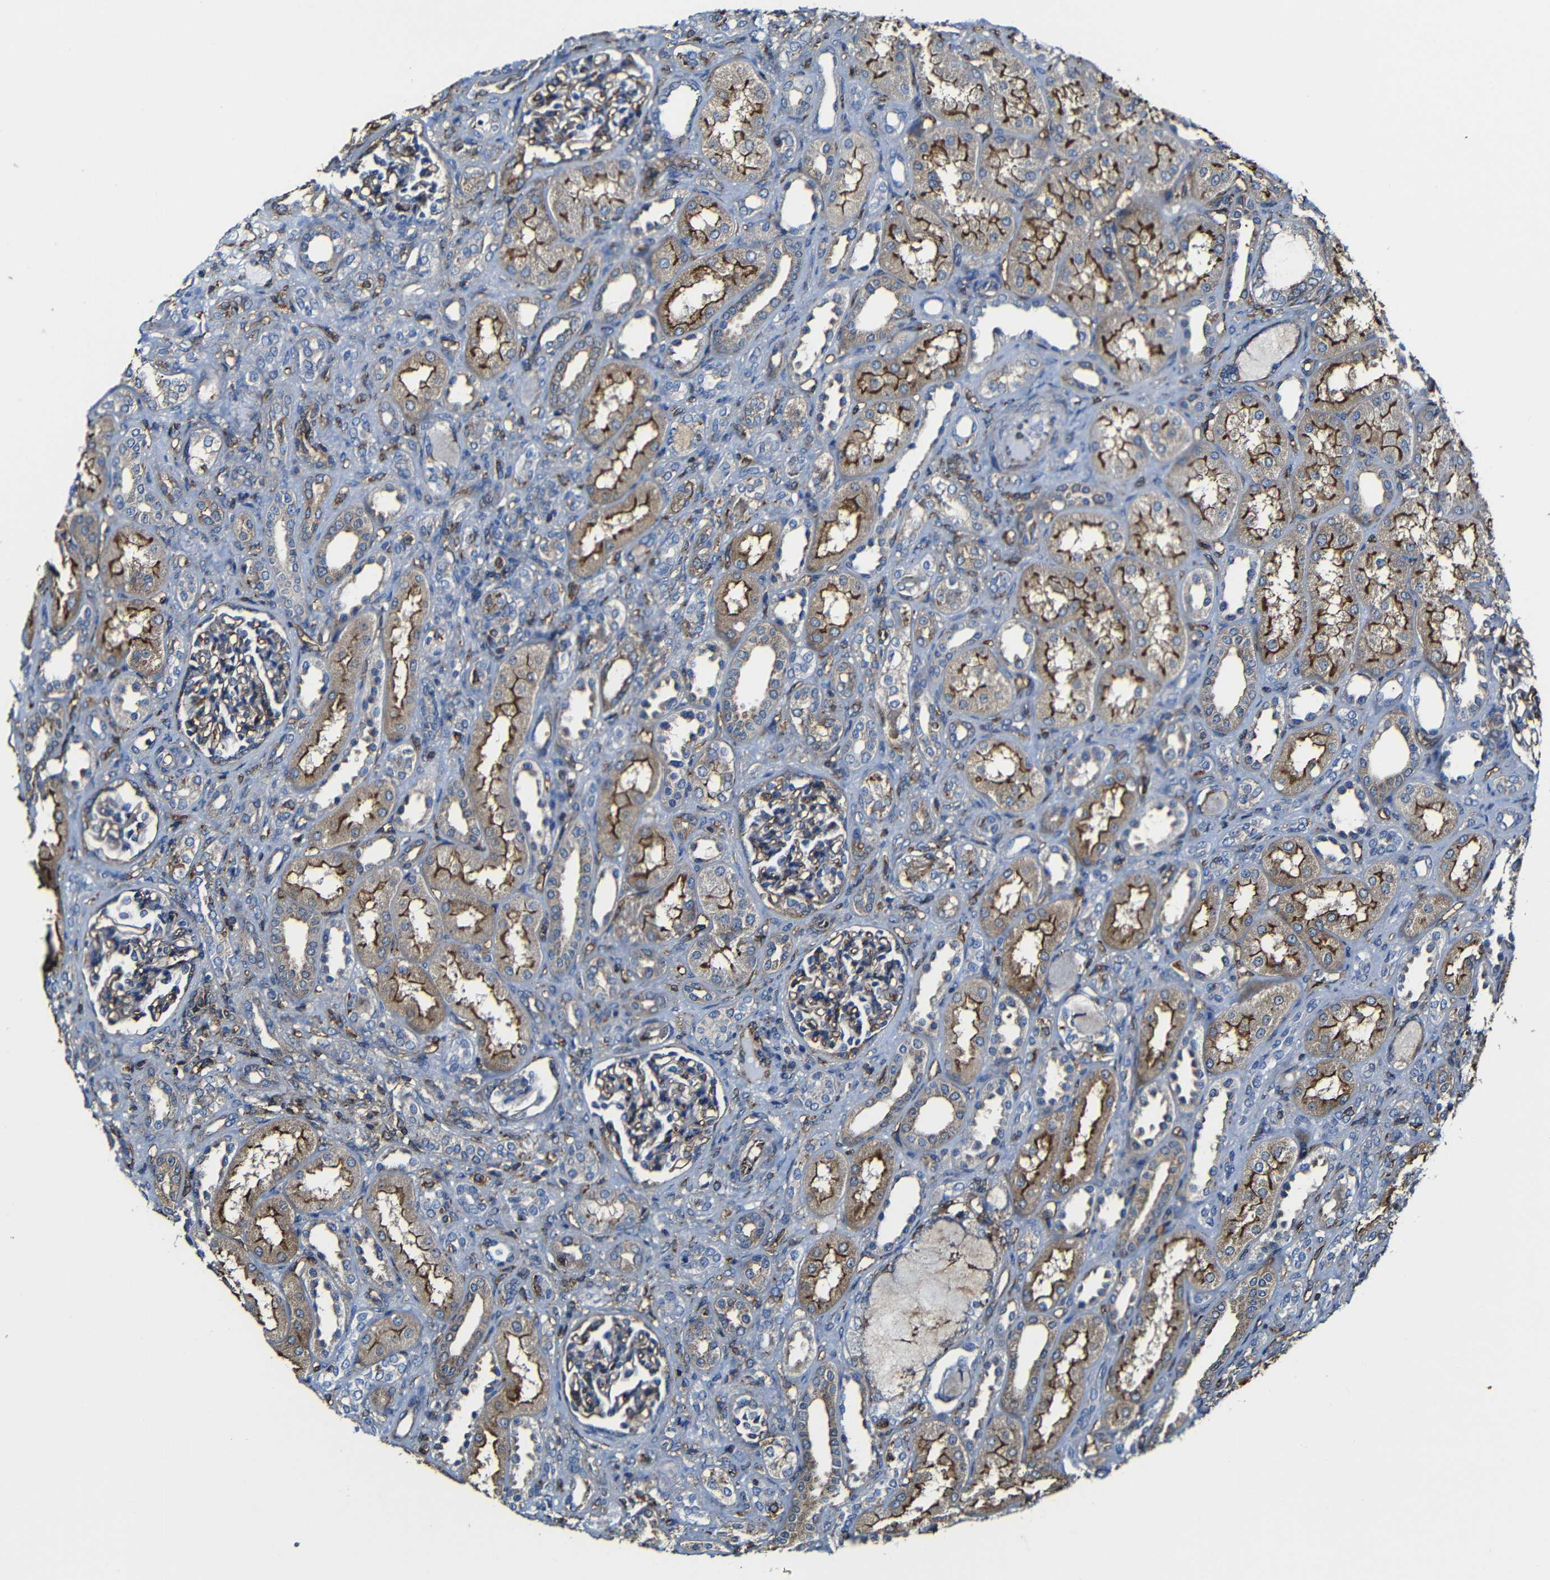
{"staining": {"intensity": "moderate", "quantity": ">75%", "location": "cytoplasmic/membranous"}, "tissue": "kidney", "cell_type": "Cells in glomeruli", "image_type": "normal", "snomed": [{"axis": "morphology", "description": "Normal tissue, NOS"}, {"axis": "topography", "description": "Kidney"}], "caption": "The image shows staining of unremarkable kidney, revealing moderate cytoplasmic/membranous protein positivity (brown color) within cells in glomeruli. Using DAB (brown) and hematoxylin (blue) stains, captured at high magnification using brightfield microscopy.", "gene": "MSN", "patient": {"sex": "male", "age": 7}}